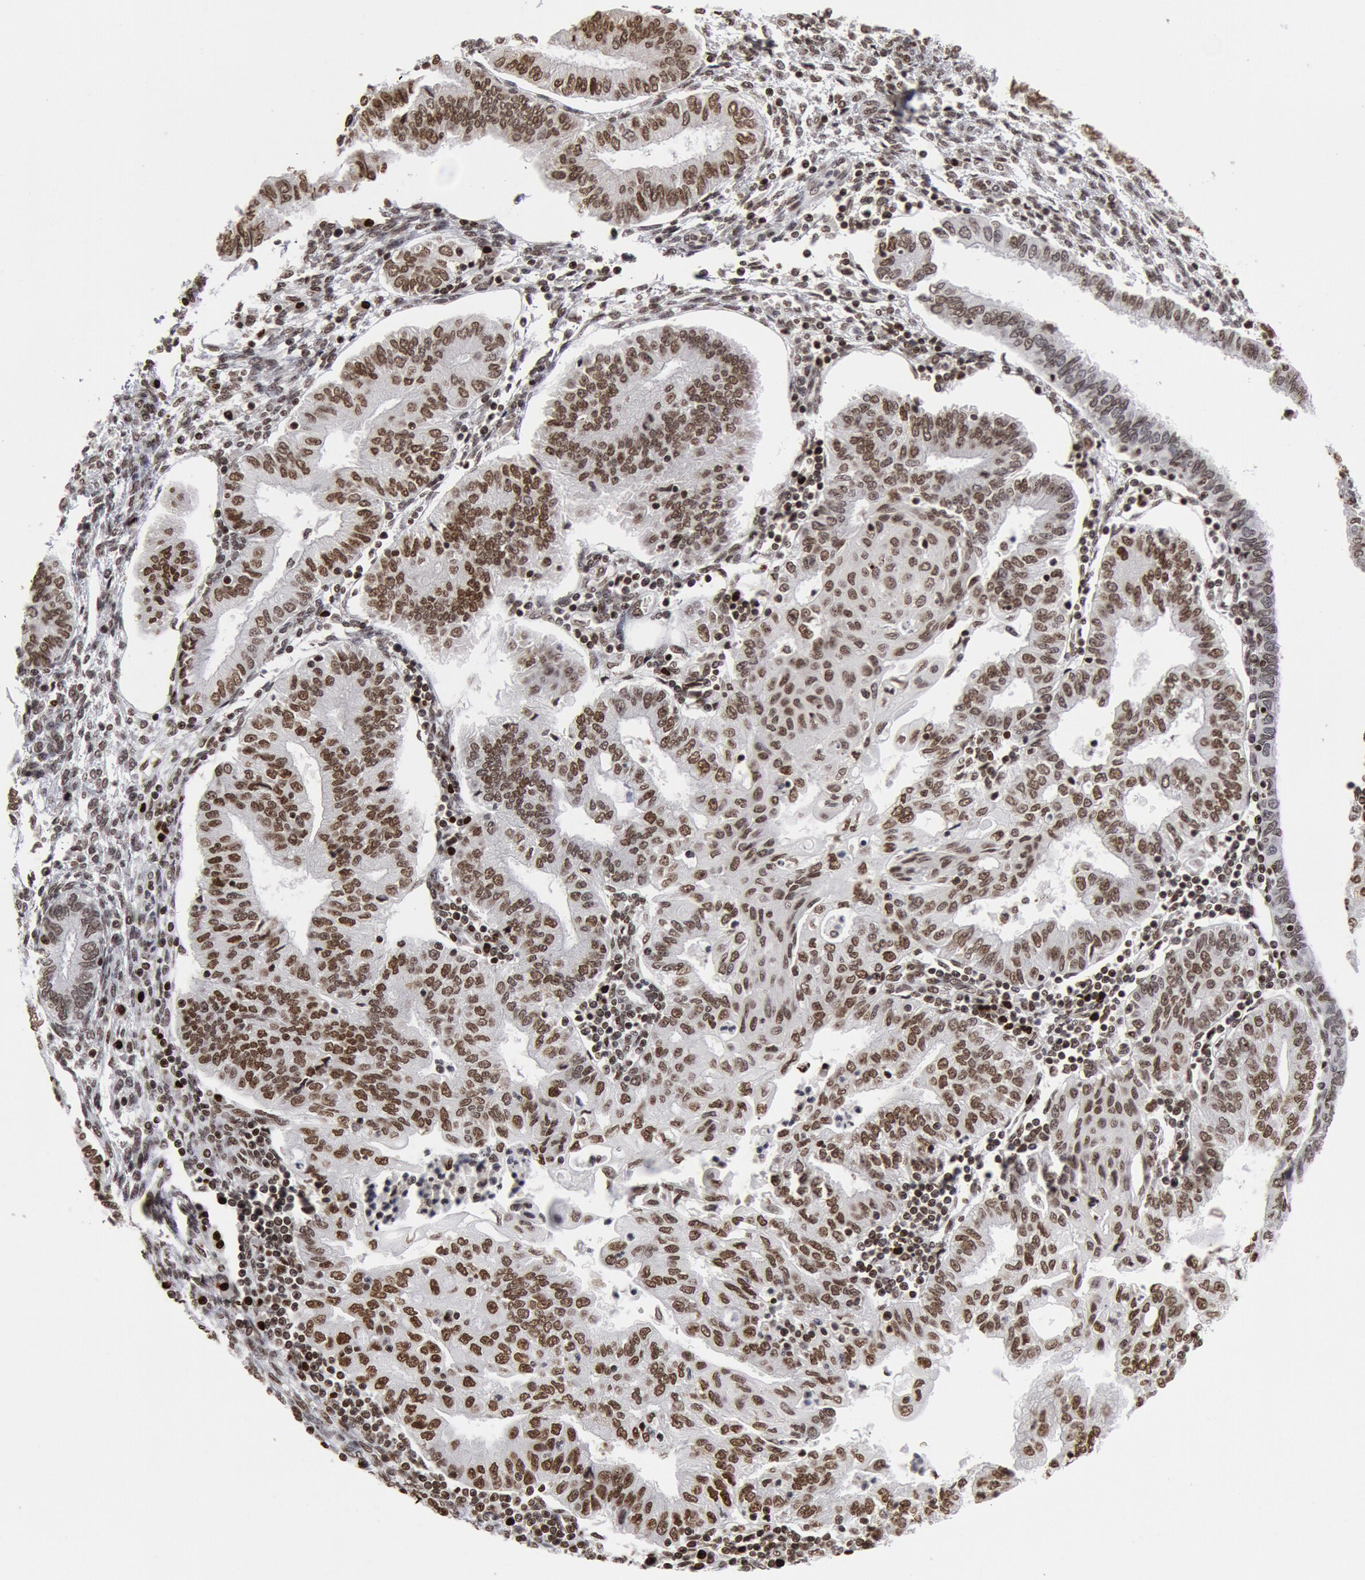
{"staining": {"intensity": "moderate", "quantity": "25%-75%", "location": "nuclear"}, "tissue": "endometrial cancer", "cell_type": "Tumor cells", "image_type": "cancer", "snomed": [{"axis": "morphology", "description": "Adenocarcinoma, NOS"}, {"axis": "topography", "description": "Endometrium"}], "caption": "The immunohistochemical stain labels moderate nuclear expression in tumor cells of endometrial adenocarcinoma tissue.", "gene": "SUB1", "patient": {"sex": "female", "age": 51}}